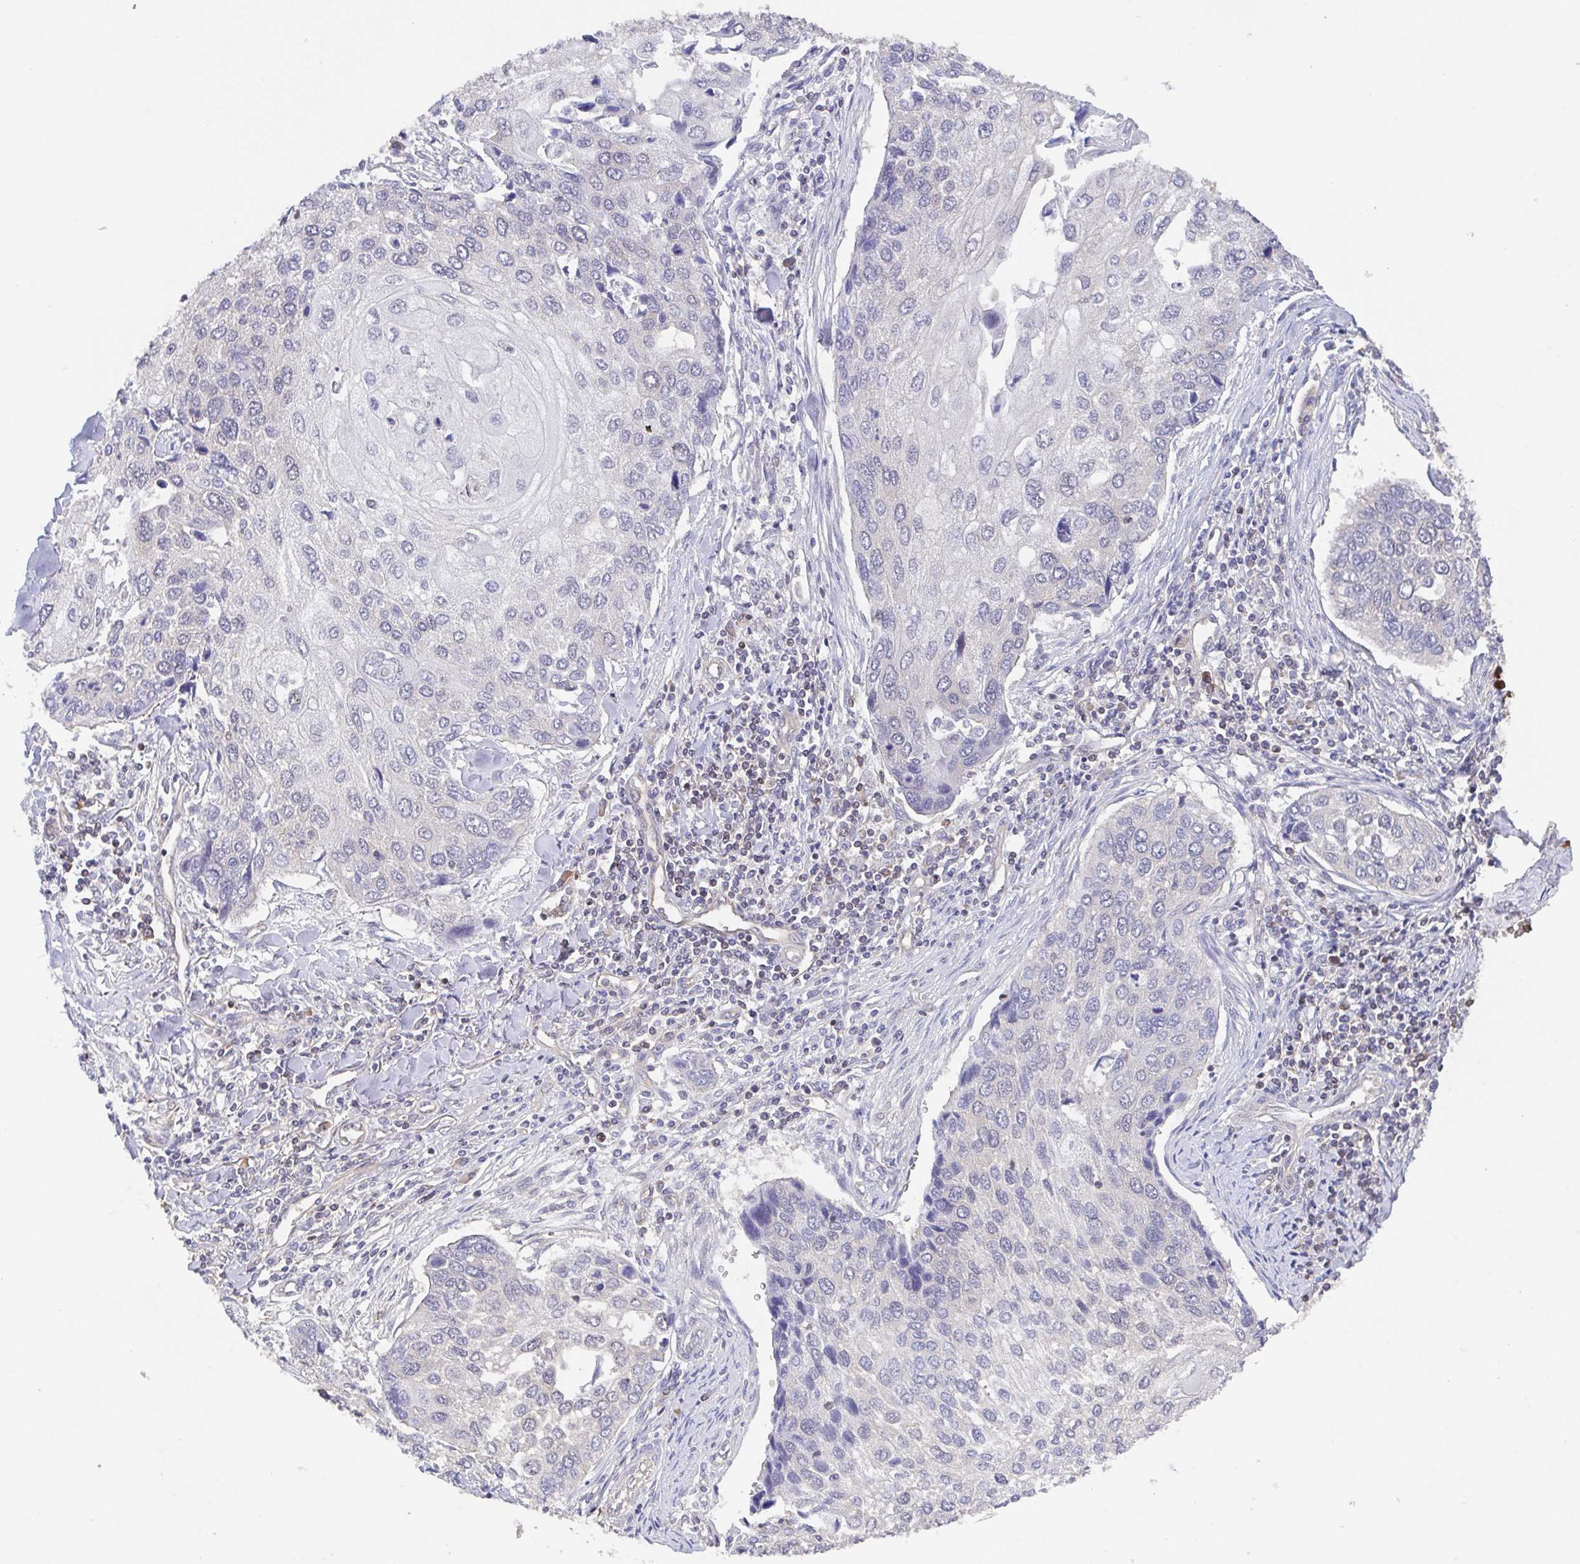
{"staining": {"intensity": "negative", "quantity": "none", "location": "none"}, "tissue": "lung cancer", "cell_type": "Tumor cells", "image_type": "cancer", "snomed": [{"axis": "morphology", "description": "Squamous cell carcinoma, NOS"}, {"axis": "morphology", "description": "Squamous cell carcinoma, metastatic, NOS"}, {"axis": "topography", "description": "Lung"}], "caption": "Tumor cells show no significant expression in lung cancer. (DAB (3,3'-diaminobenzidine) IHC, high magnification).", "gene": "AGFG2", "patient": {"sex": "male", "age": 63}}